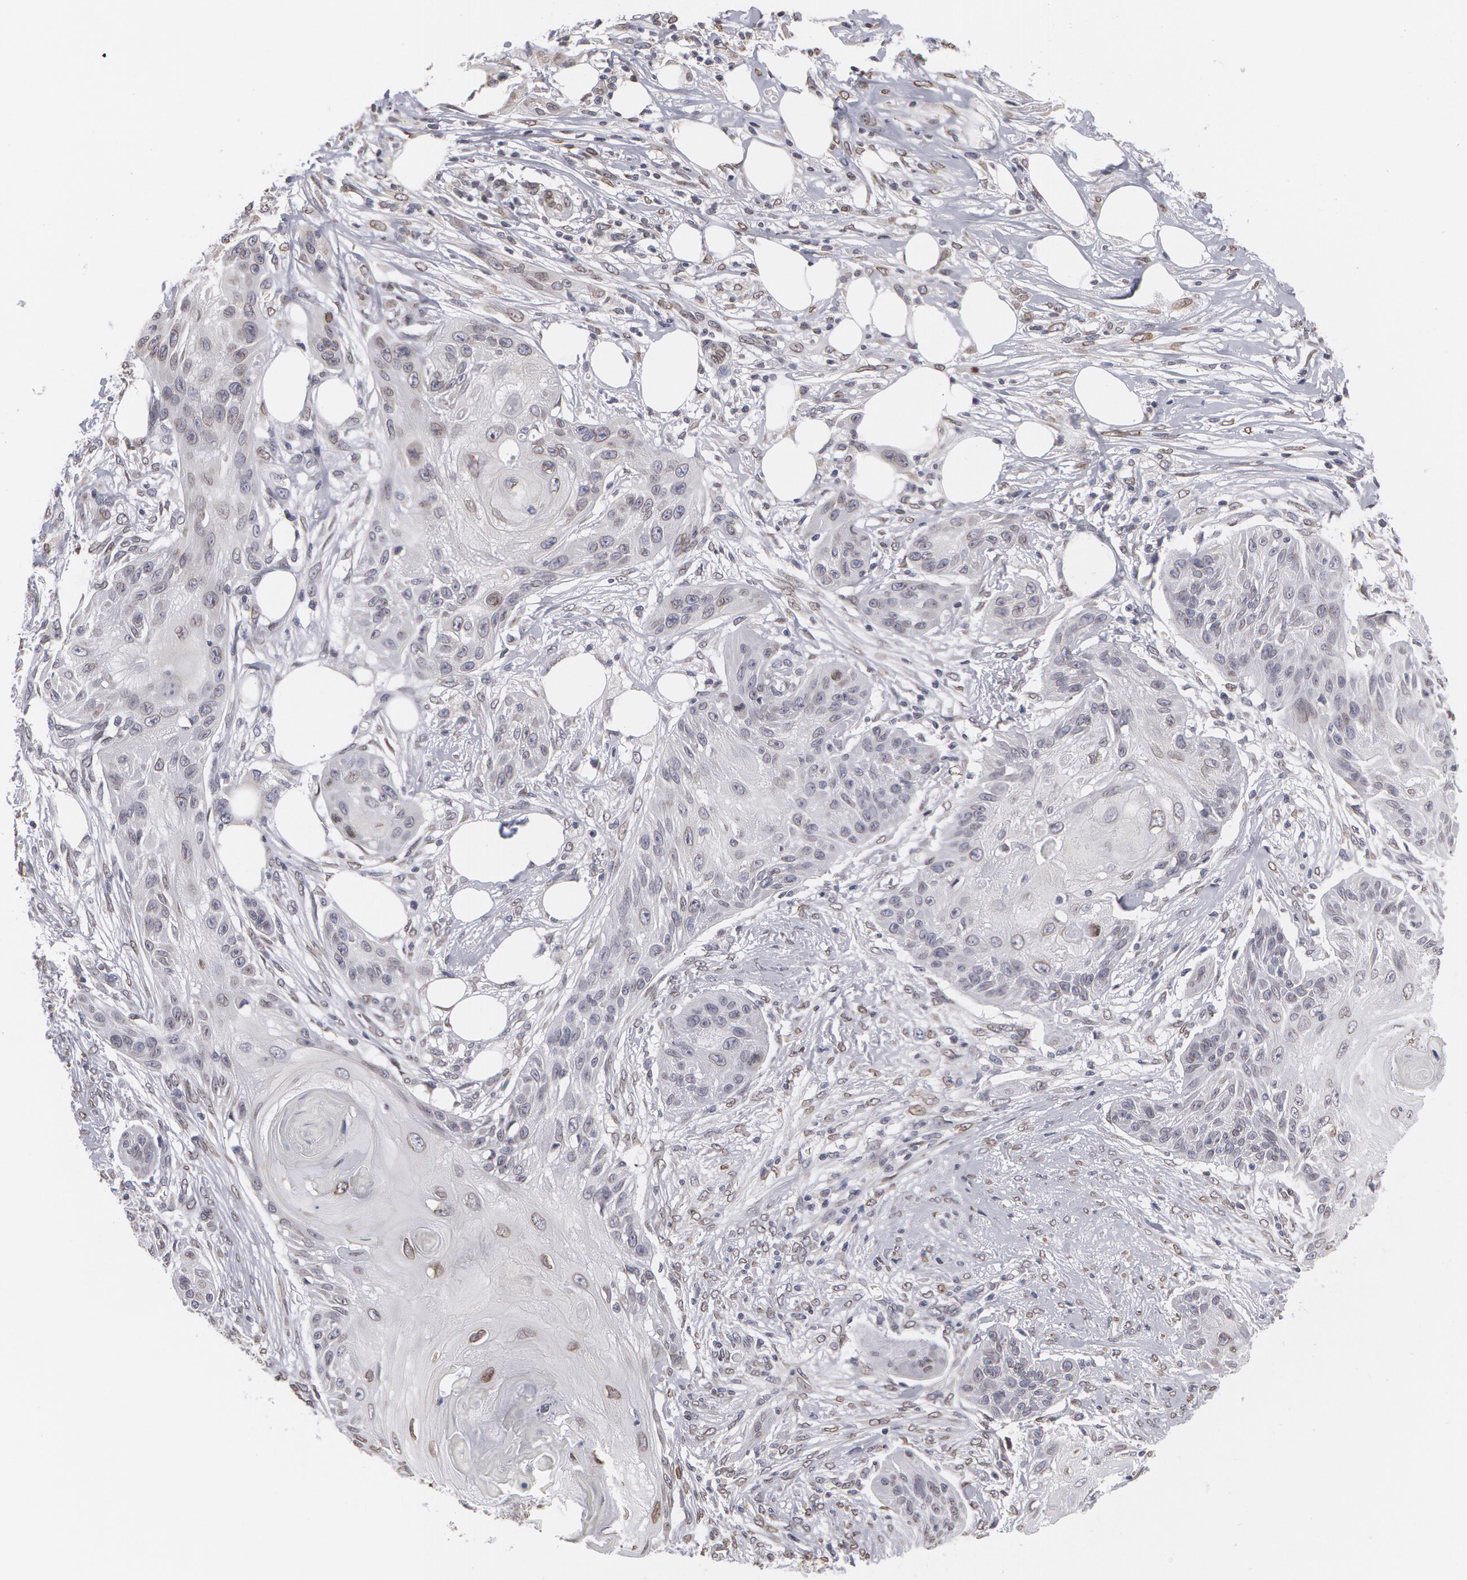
{"staining": {"intensity": "negative", "quantity": "none", "location": "none"}, "tissue": "skin cancer", "cell_type": "Tumor cells", "image_type": "cancer", "snomed": [{"axis": "morphology", "description": "Squamous cell carcinoma, NOS"}, {"axis": "topography", "description": "Skin"}], "caption": "Immunohistochemical staining of human skin cancer (squamous cell carcinoma) exhibits no significant staining in tumor cells.", "gene": "EMD", "patient": {"sex": "female", "age": 88}}